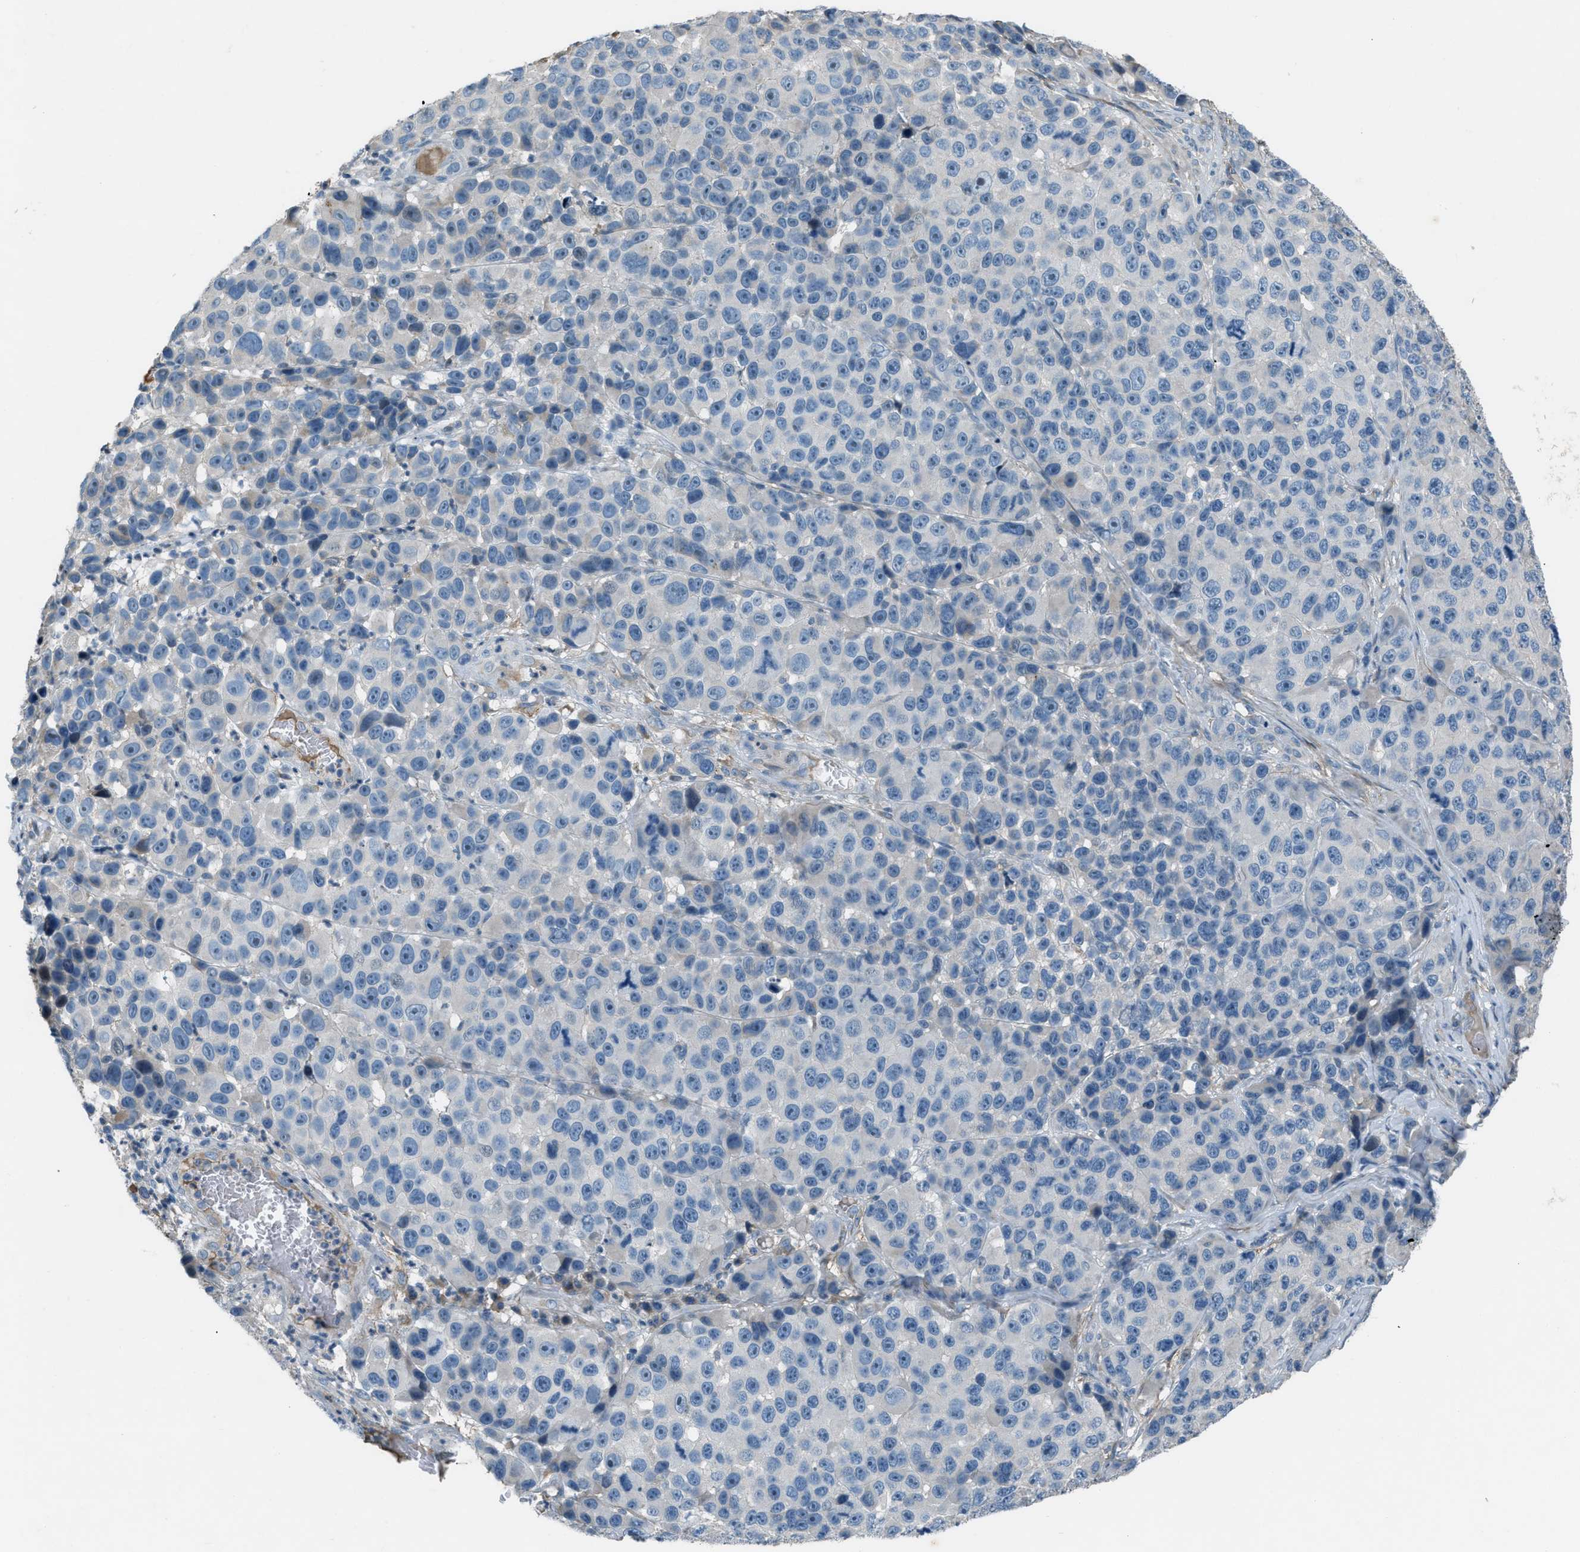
{"staining": {"intensity": "negative", "quantity": "none", "location": "none"}, "tissue": "melanoma", "cell_type": "Tumor cells", "image_type": "cancer", "snomed": [{"axis": "morphology", "description": "Malignant melanoma, NOS"}, {"axis": "topography", "description": "Skin"}], "caption": "This is an immunohistochemistry (IHC) photomicrograph of melanoma. There is no expression in tumor cells.", "gene": "FBLN2", "patient": {"sex": "male", "age": 53}}